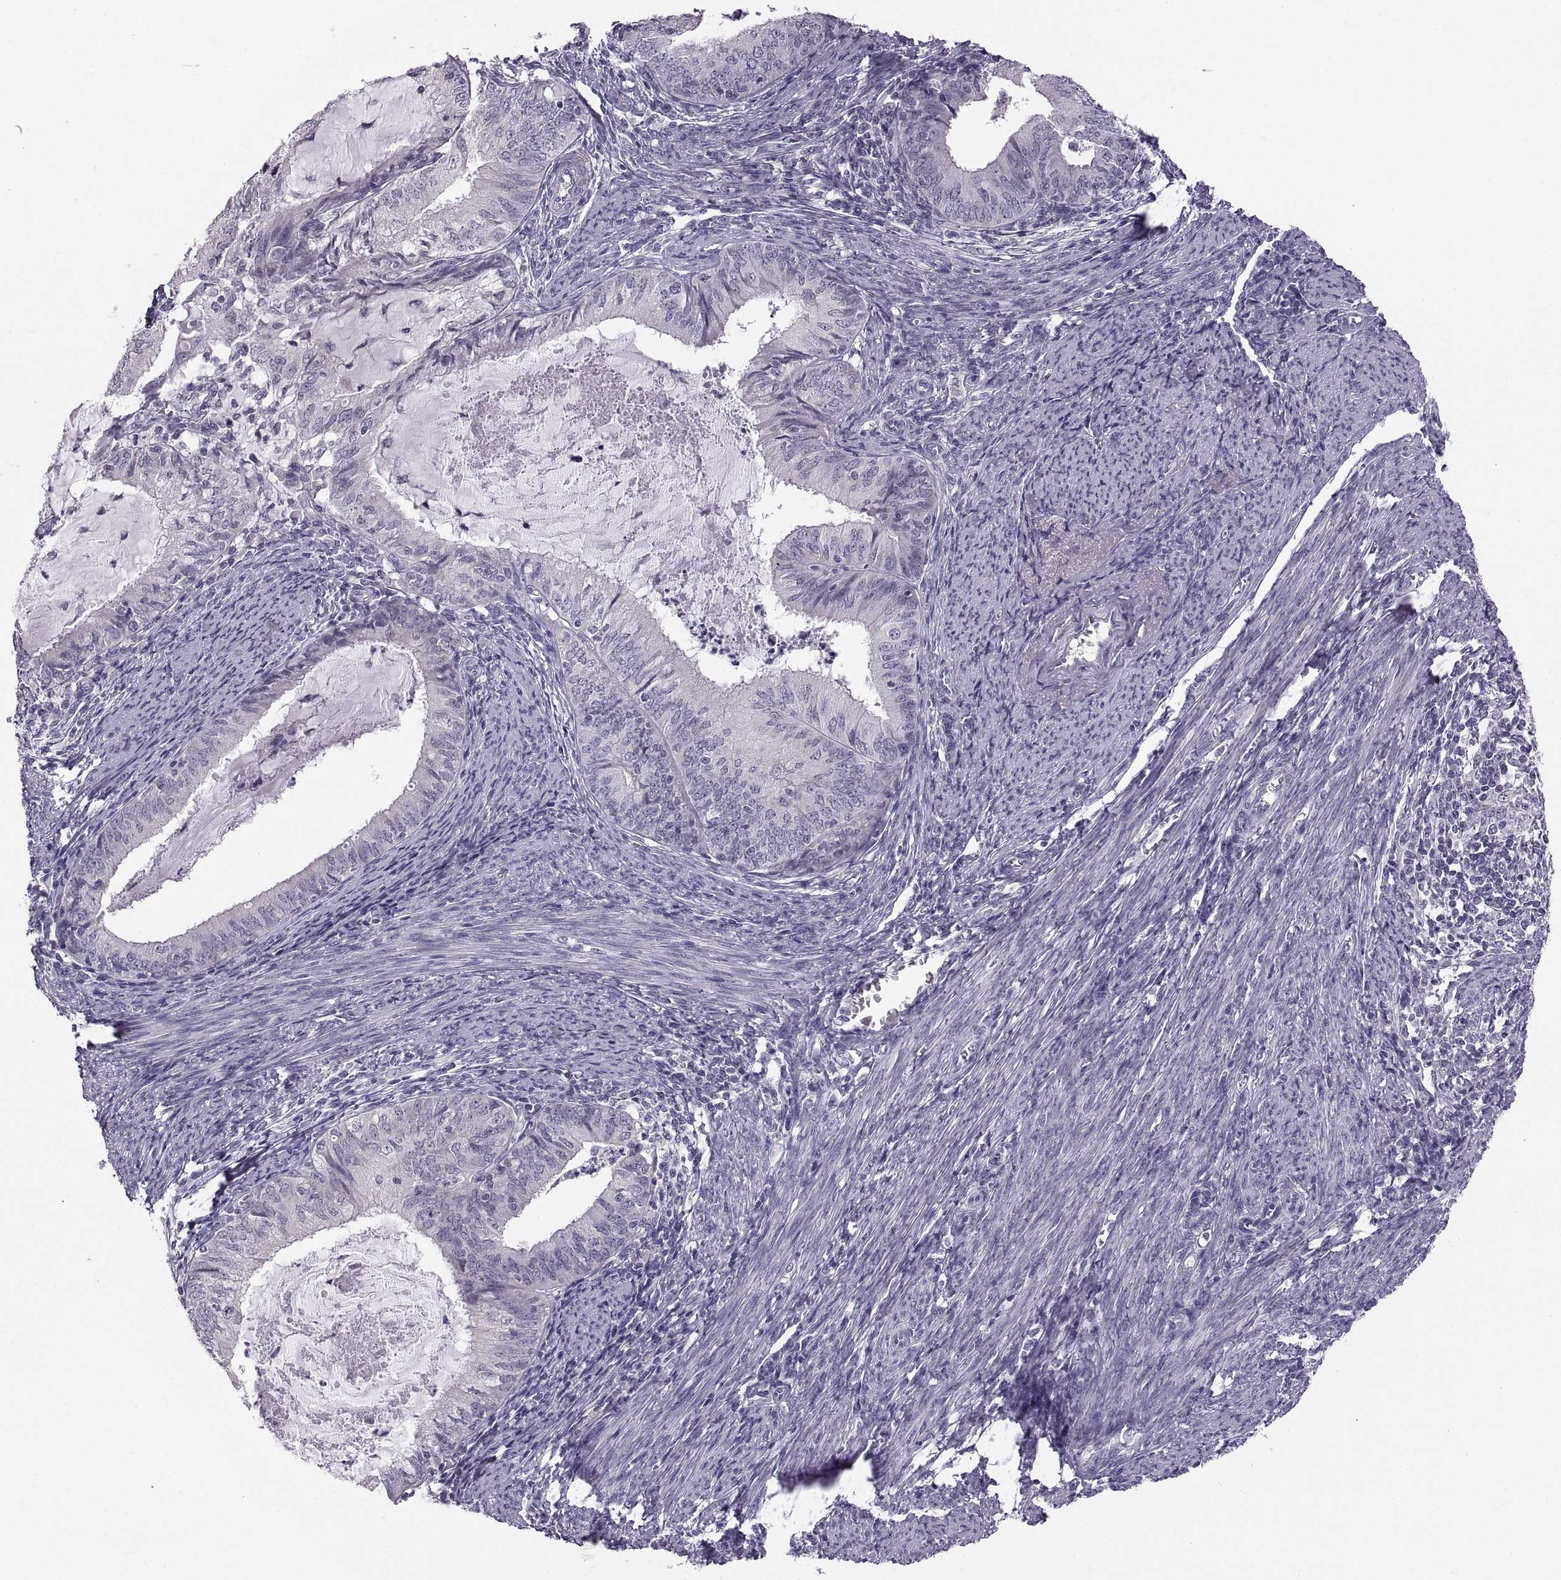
{"staining": {"intensity": "negative", "quantity": "none", "location": "none"}, "tissue": "endometrial cancer", "cell_type": "Tumor cells", "image_type": "cancer", "snomed": [{"axis": "morphology", "description": "Adenocarcinoma, NOS"}, {"axis": "topography", "description": "Endometrium"}], "caption": "This is a photomicrograph of immunohistochemistry staining of adenocarcinoma (endometrial), which shows no expression in tumor cells.", "gene": "ADH6", "patient": {"sex": "female", "age": 57}}